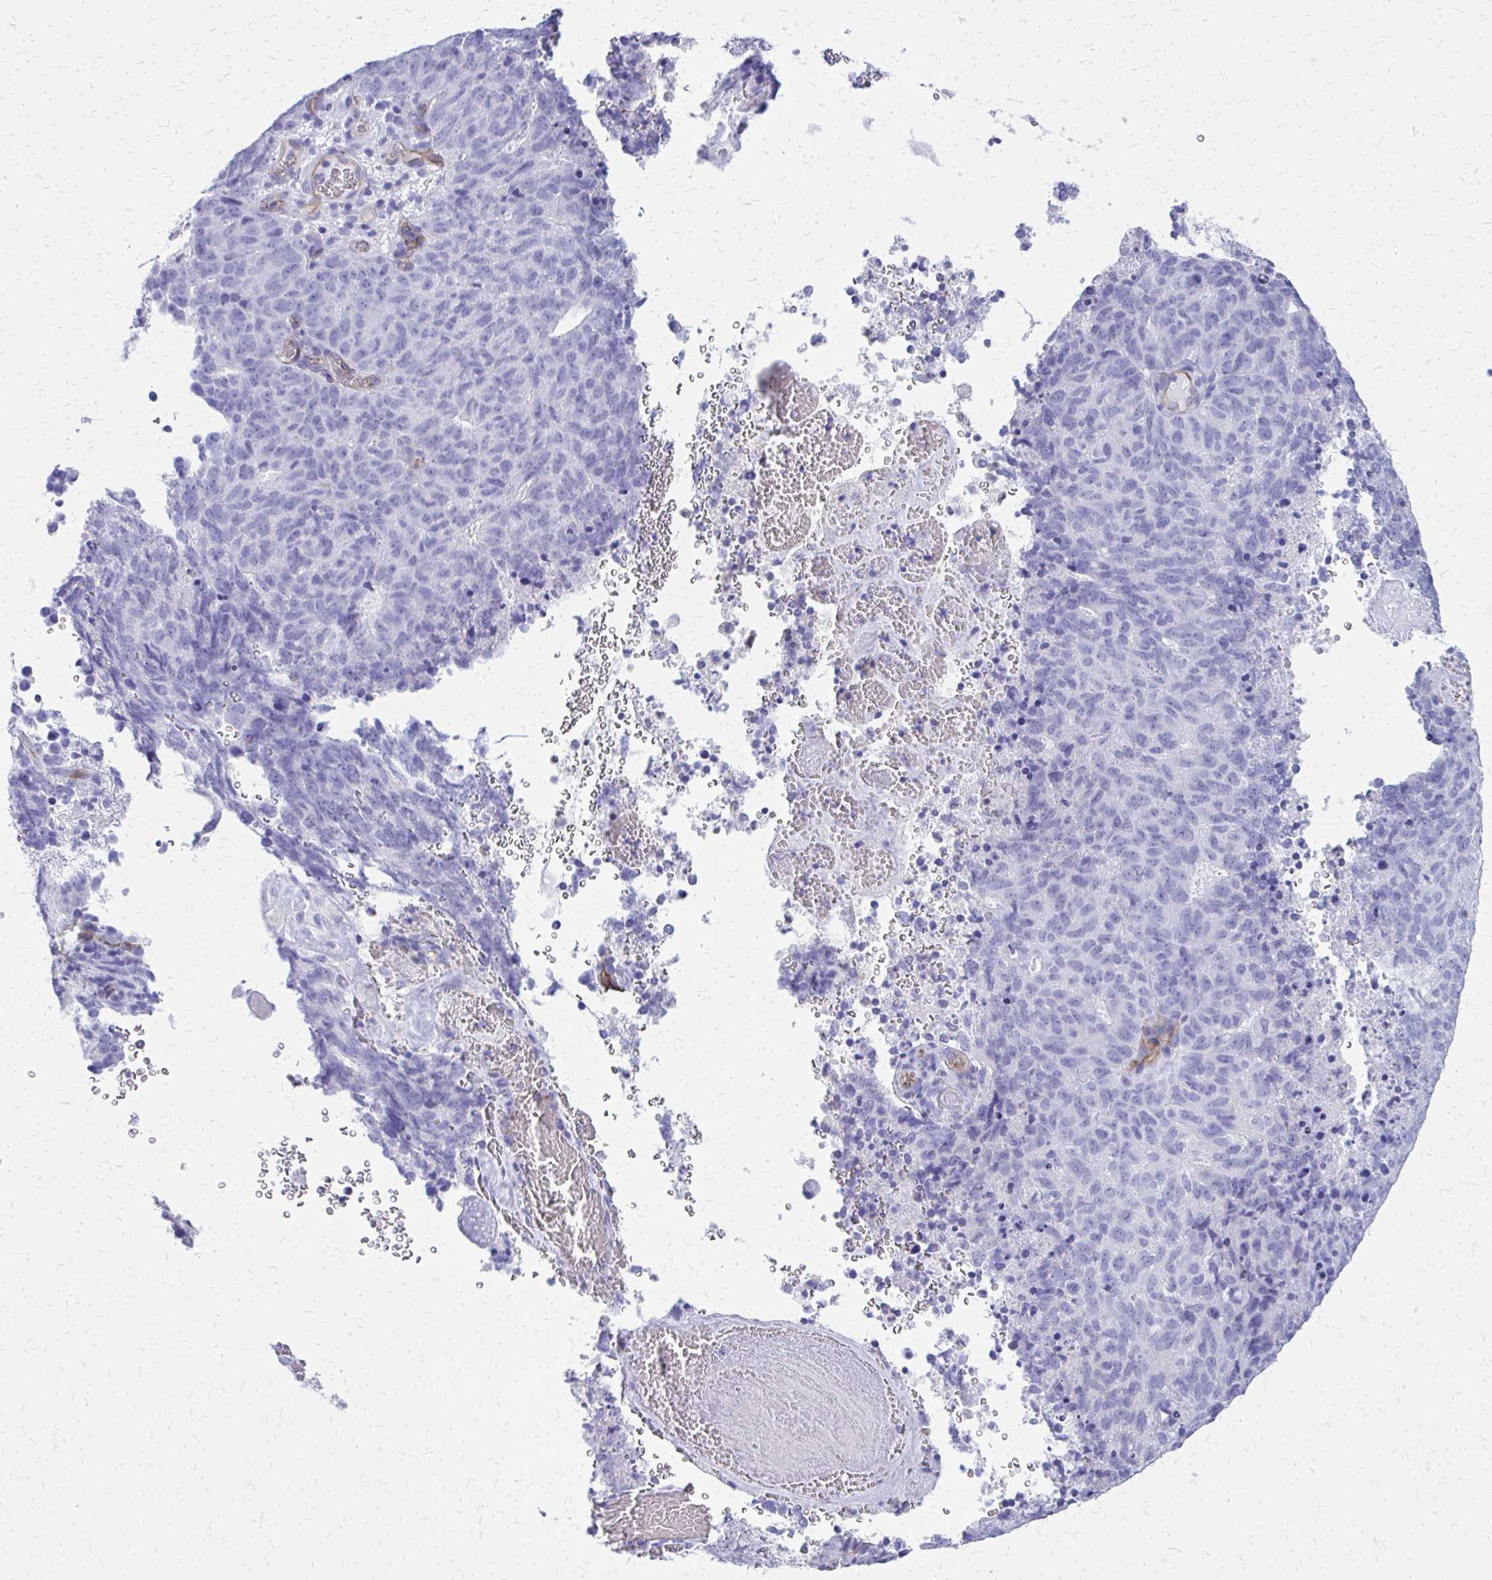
{"staining": {"intensity": "negative", "quantity": "none", "location": "none"}, "tissue": "cervical cancer", "cell_type": "Tumor cells", "image_type": "cancer", "snomed": [{"axis": "morphology", "description": "Adenocarcinoma, NOS"}, {"axis": "topography", "description": "Cervix"}], "caption": "Cervical cancer (adenocarcinoma) stained for a protein using IHC shows no positivity tumor cells.", "gene": "TPSG1", "patient": {"sex": "female", "age": 38}}